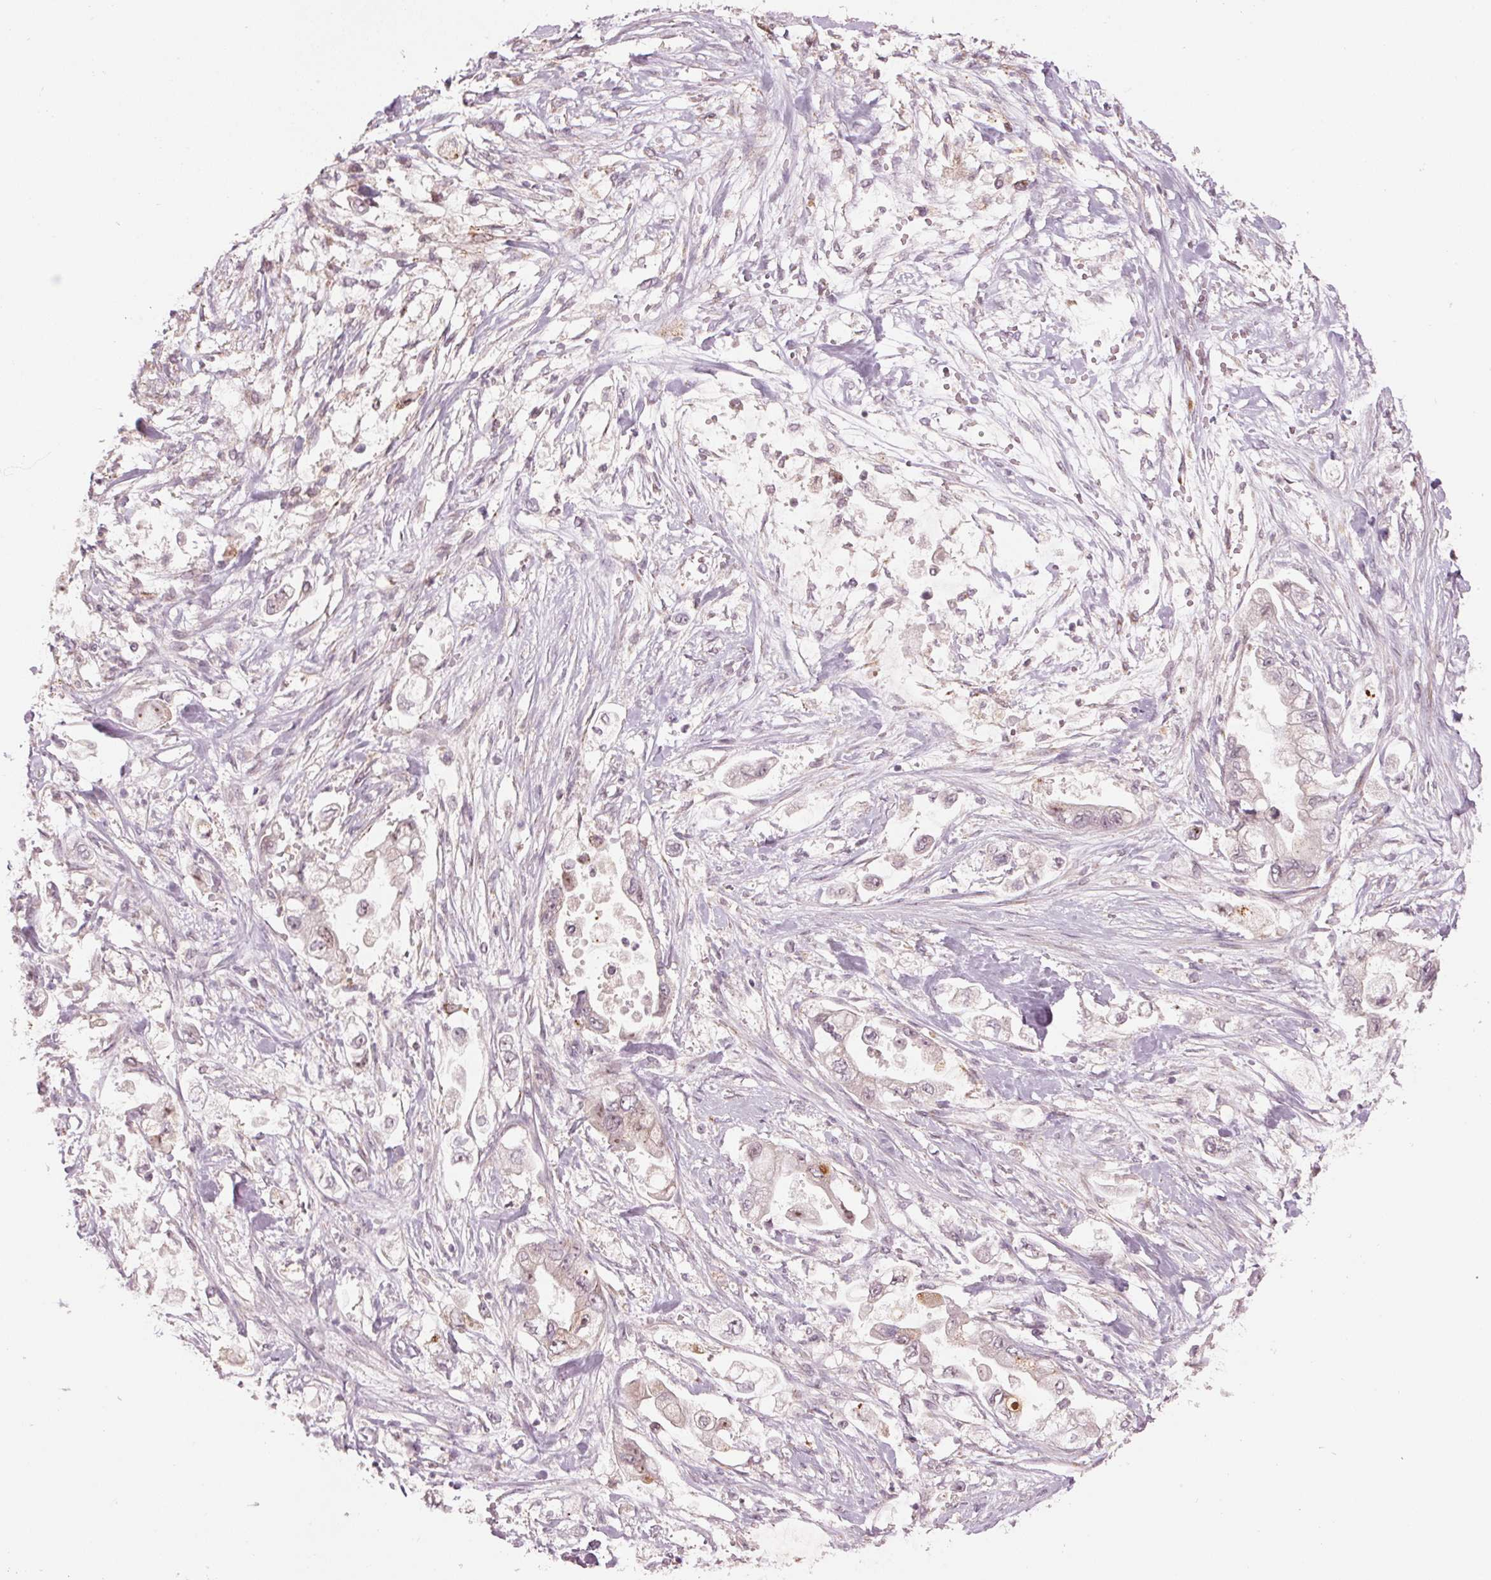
{"staining": {"intensity": "weak", "quantity": "<25%", "location": "cytoplasmic/membranous"}, "tissue": "stomach cancer", "cell_type": "Tumor cells", "image_type": "cancer", "snomed": [{"axis": "morphology", "description": "Adenocarcinoma, NOS"}, {"axis": "topography", "description": "Stomach"}], "caption": "Human stomach adenocarcinoma stained for a protein using IHC demonstrates no positivity in tumor cells.", "gene": "TMED6", "patient": {"sex": "male", "age": 62}}